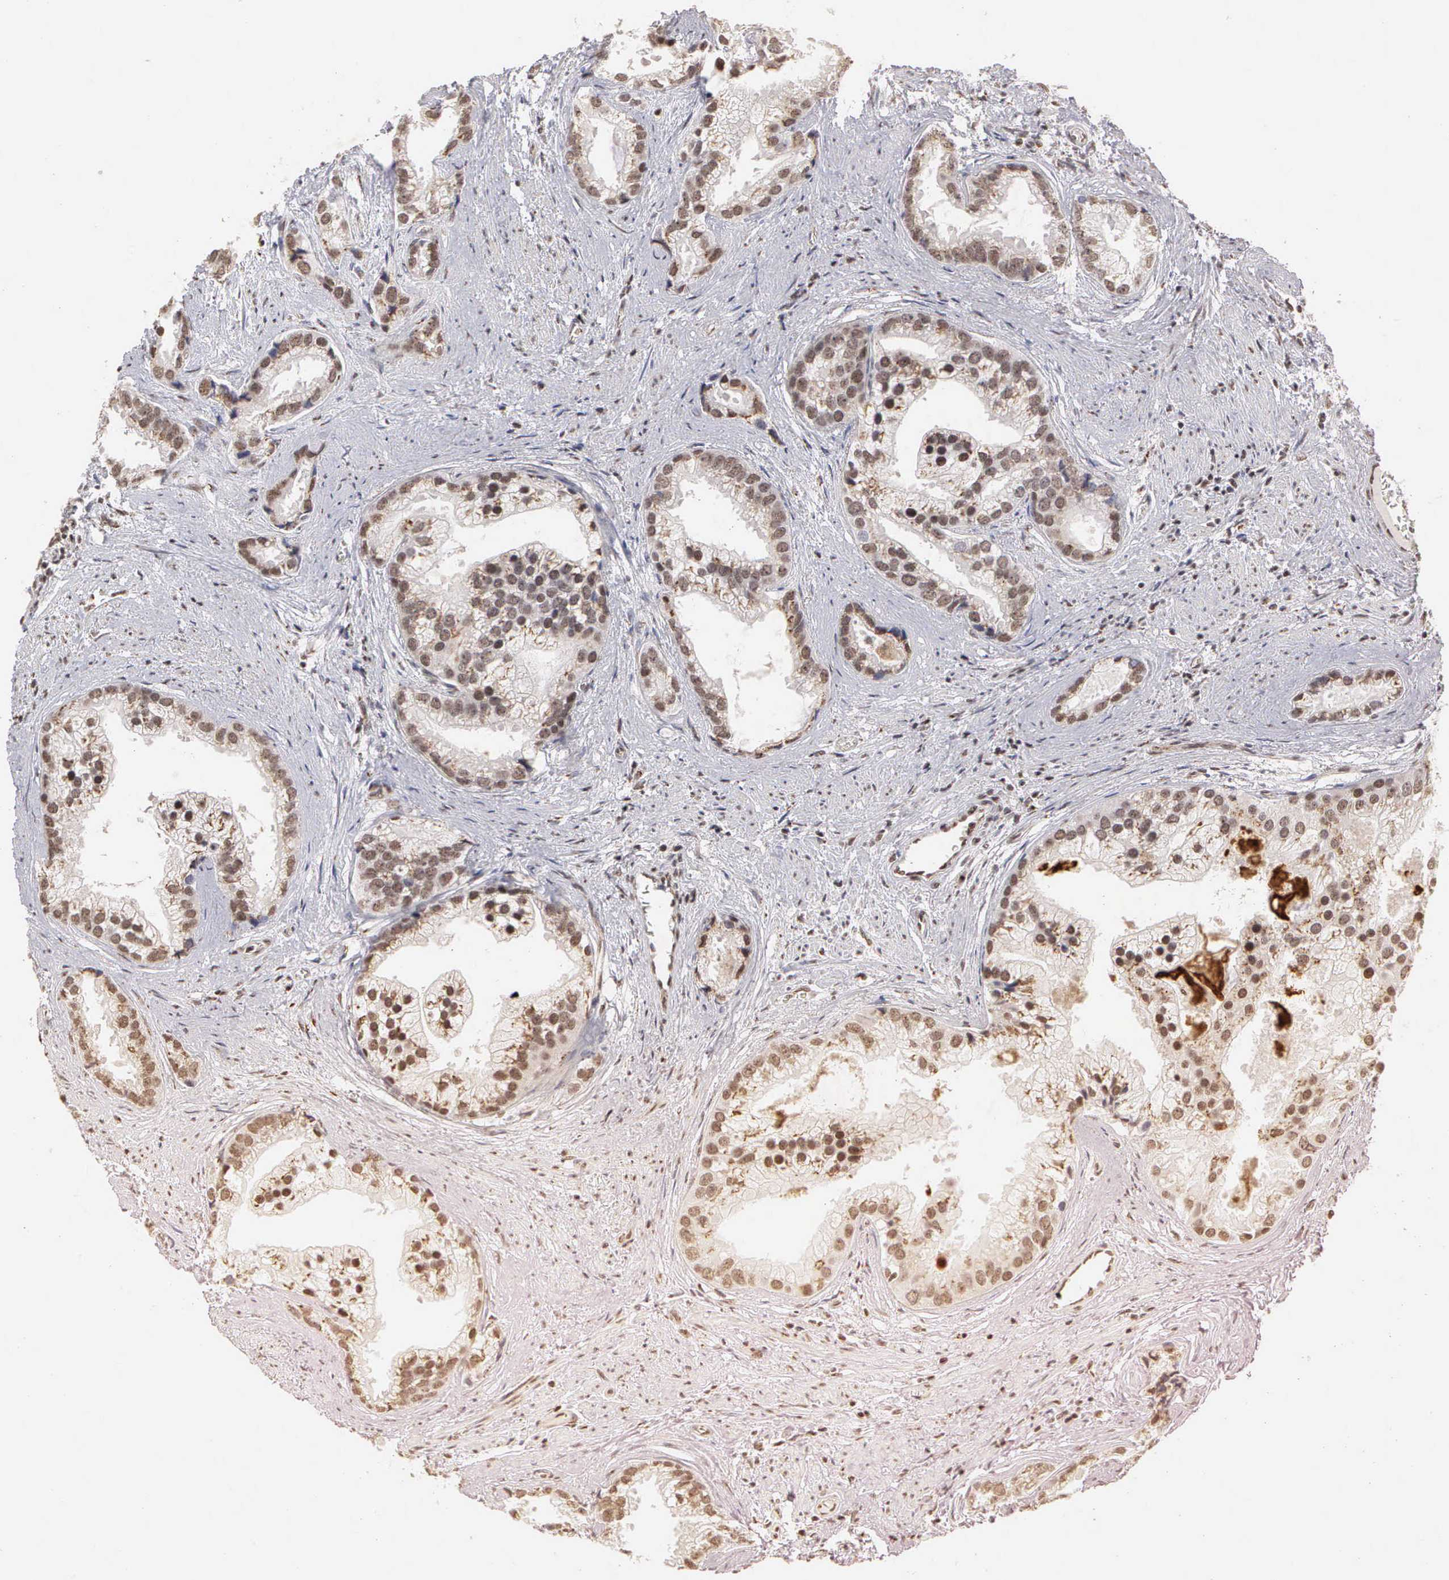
{"staining": {"intensity": "moderate", "quantity": ">75%", "location": "nuclear"}, "tissue": "prostate cancer", "cell_type": "Tumor cells", "image_type": "cancer", "snomed": [{"axis": "morphology", "description": "Adenocarcinoma, Medium grade"}, {"axis": "topography", "description": "Prostate"}], "caption": "Approximately >75% of tumor cells in prostate cancer (medium-grade adenocarcinoma) show moderate nuclear protein expression as visualized by brown immunohistochemical staining.", "gene": "GTF2A1", "patient": {"sex": "male", "age": 65}}